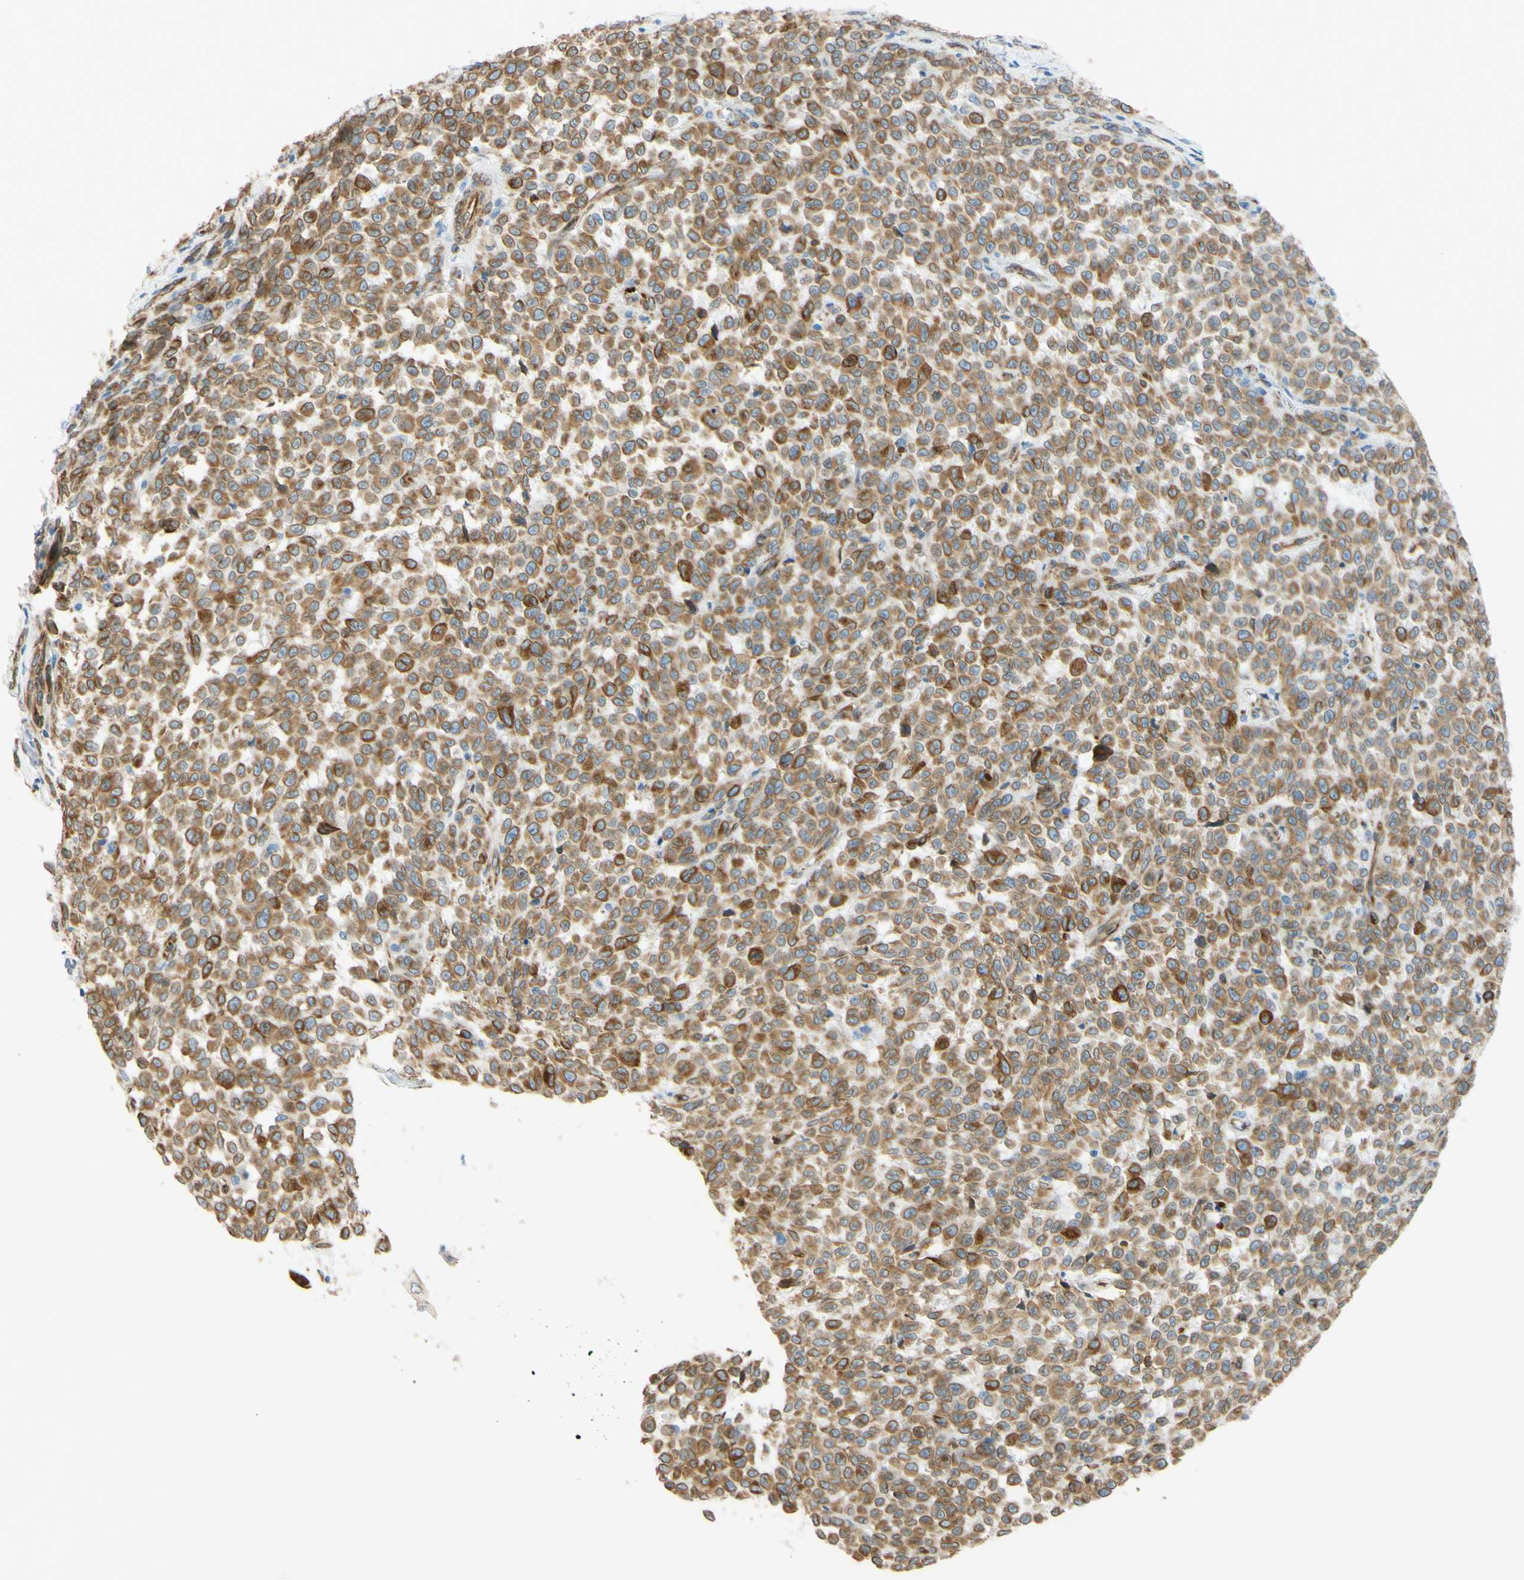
{"staining": {"intensity": "moderate", "quantity": ">75%", "location": "cytoplasmic/membranous,nuclear"}, "tissue": "melanoma", "cell_type": "Tumor cells", "image_type": "cancer", "snomed": [{"axis": "morphology", "description": "Malignant melanoma, NOS"}, {"axis": "topography", "description": "Skin"}], "caption": "The photomicrograph demonstrates staining of melanoma, revealing moderate cytoplasmic/membranous and nuclear protein positivity (brown color) within tumor cells.", "gene": "ENDOD1", "patient": {"sex": "female", "age": 82}}